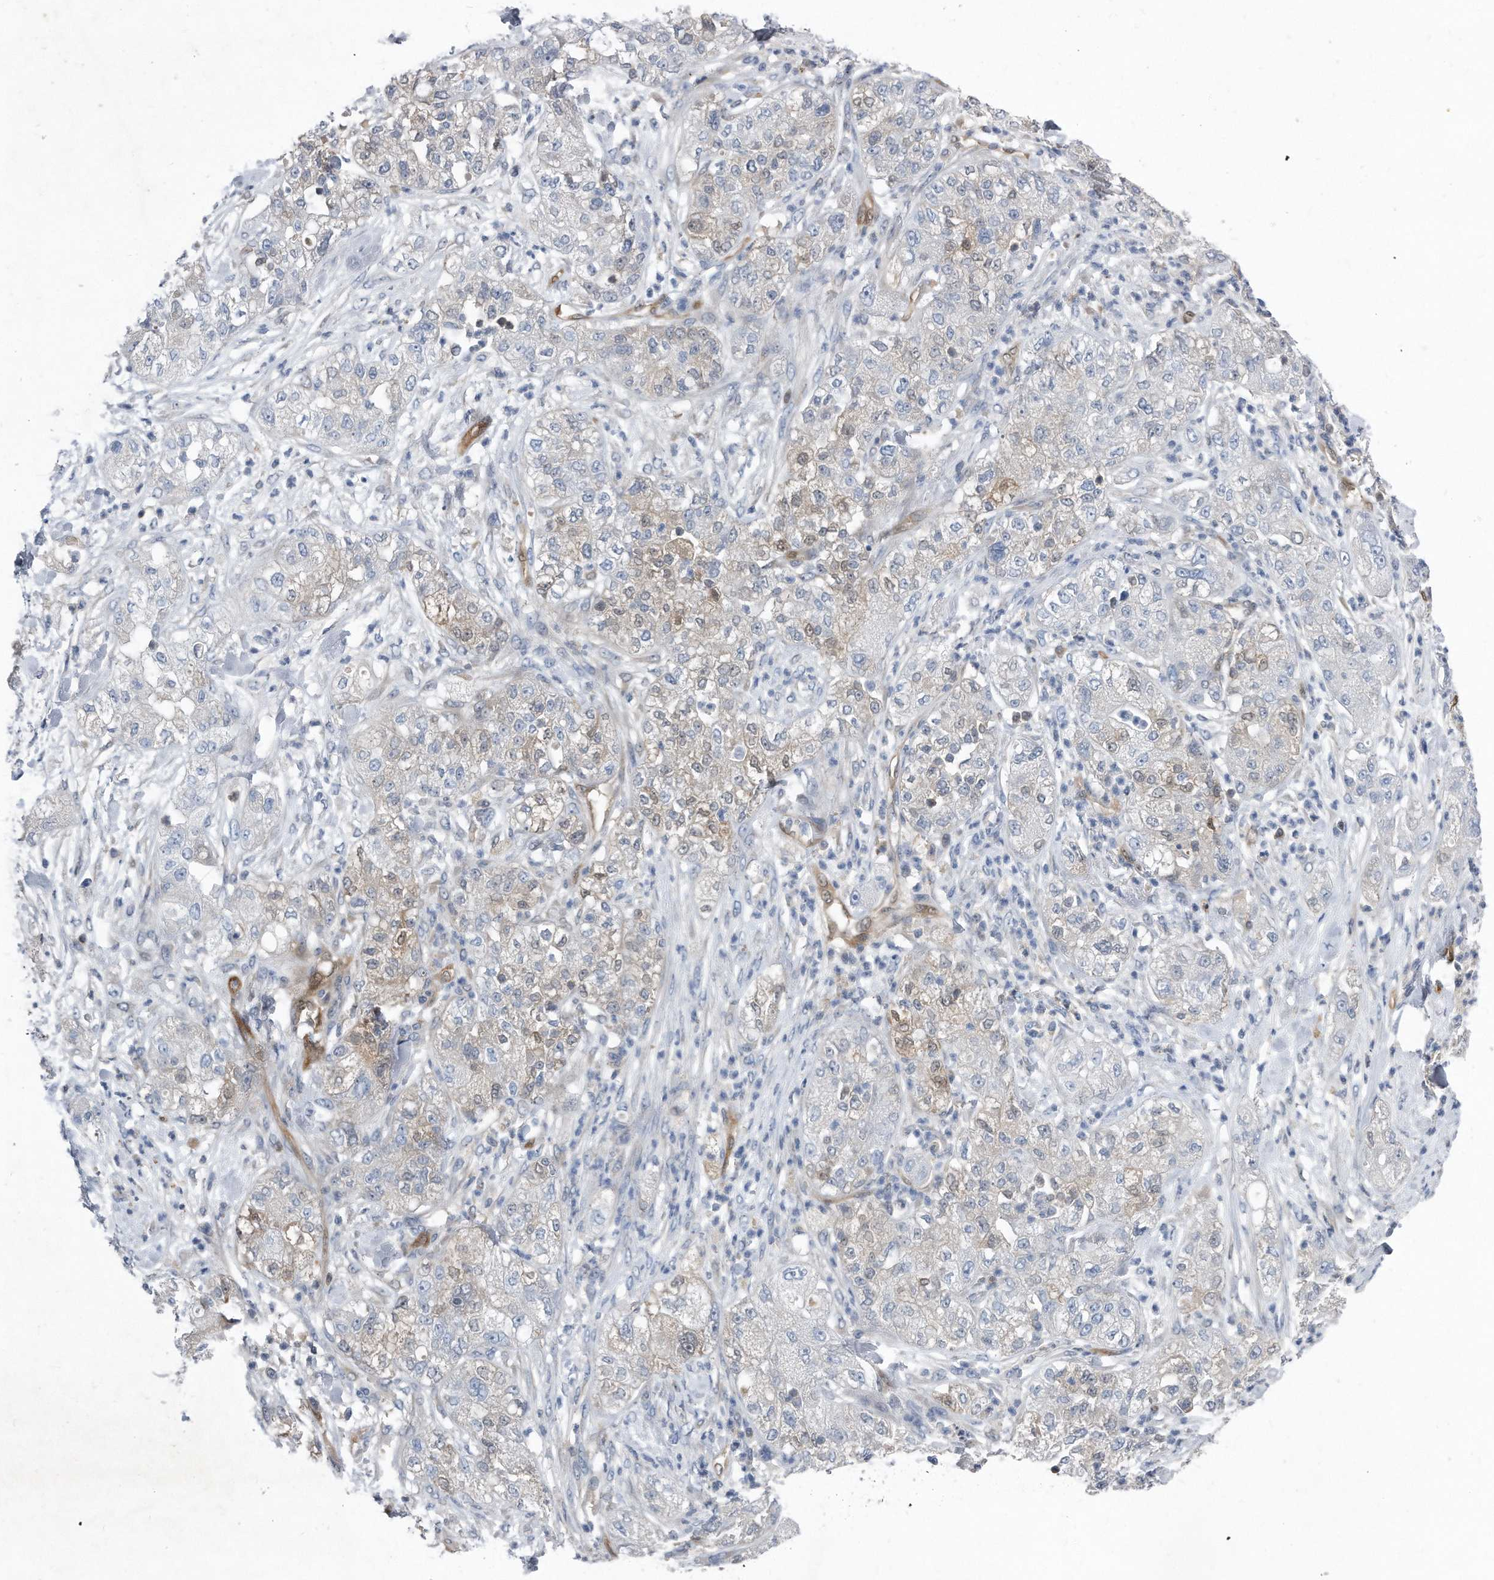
{"staining": {"intensity": "negative", "quantity": "none", "location": "none"}, "tissue": "pancreatic cancer", "cell_type": "Tumor cells", "image_type": "cancer", "snomed": [{"axis": "morphology", "description": "Adenocarcinoma, NOS"}, {"axis": "topography", "description": "Pancreas"}], "caption": "Immunohistochemistry (IHC) micrograph of pancreatic cancer (adenocarcinoma) stained for a protein (brown), which shows no staining in tumor cells. Nuclei are stained in blue.", "gene": "MAP2K6", "patient": {"sex": "female", "age": 78}}